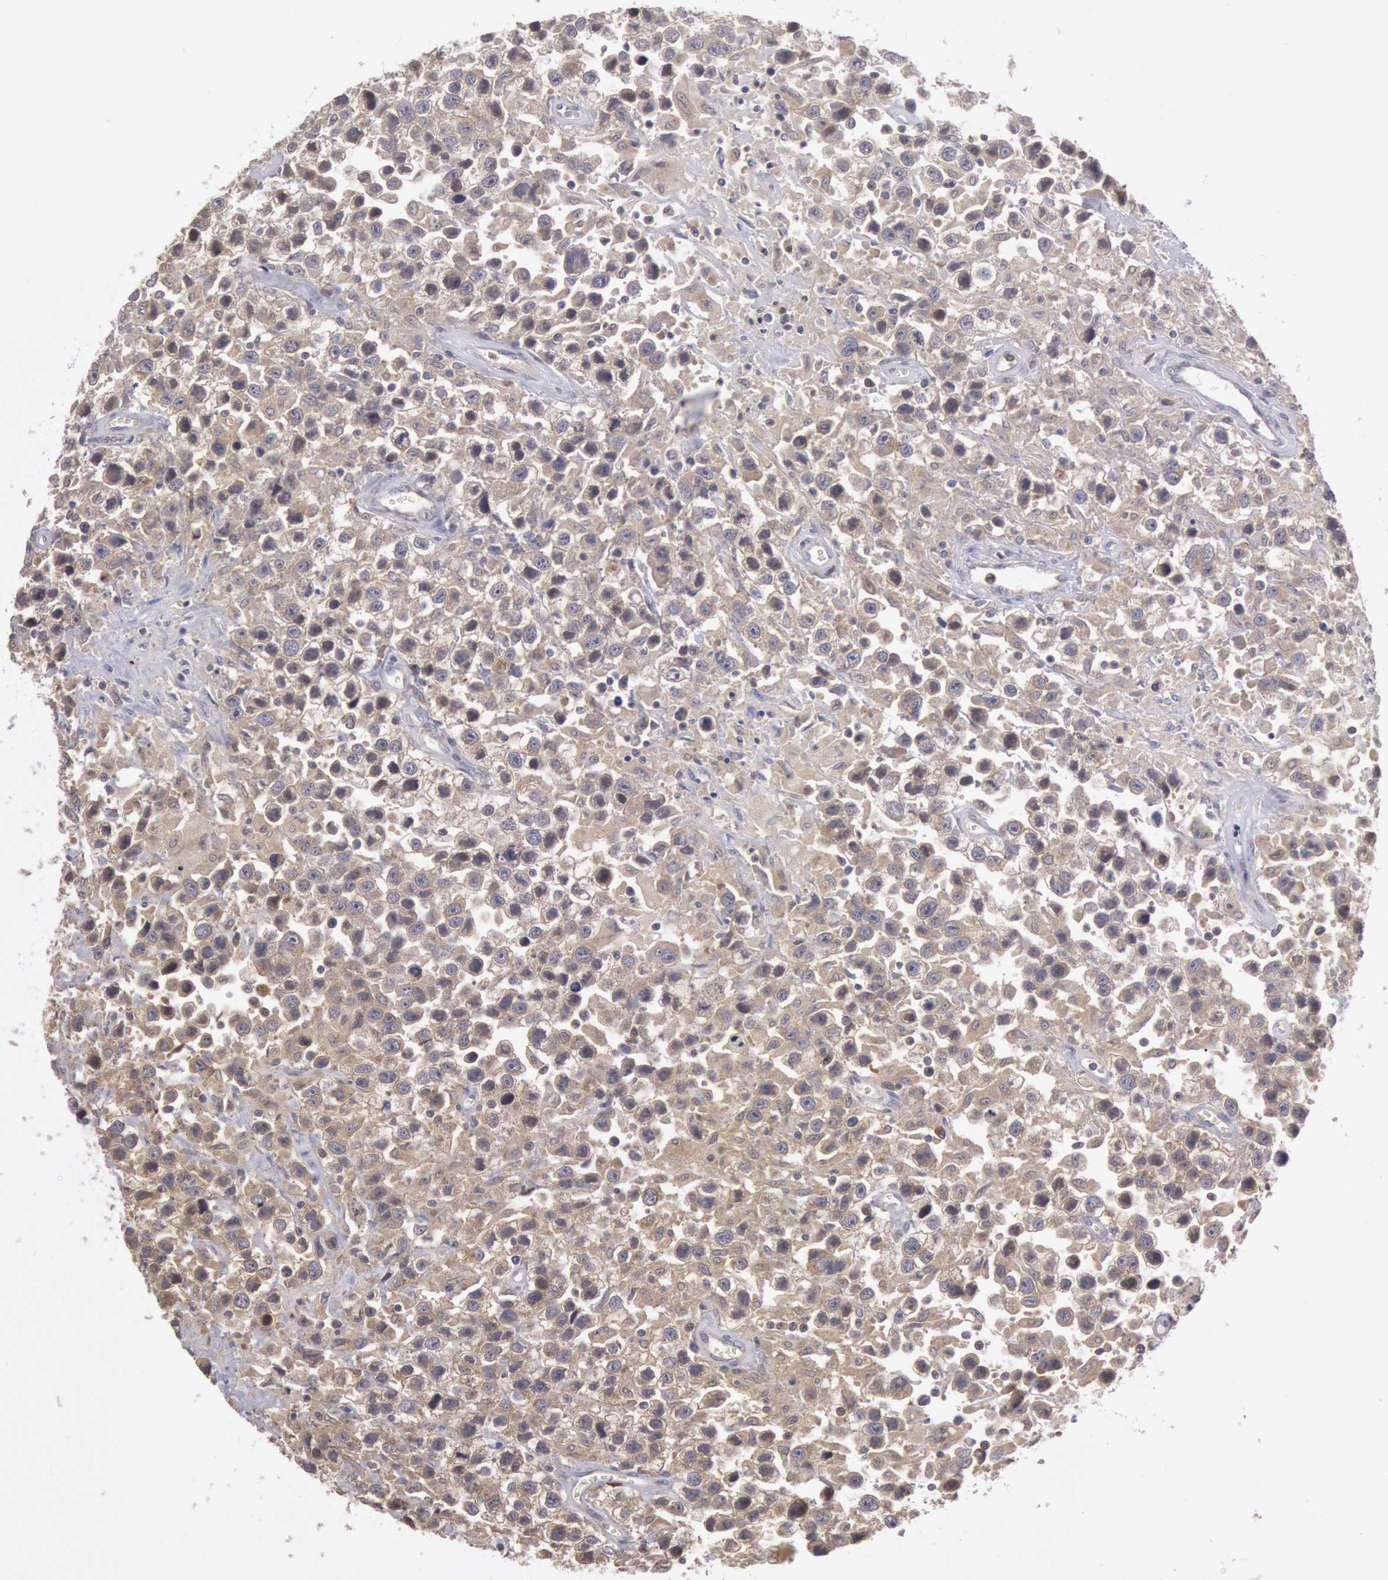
{"staining": {"intensity": "weak", "quantity": ">75%", "location": "cytoplasmic/membranous"}, "tissue": "testis cancer", "cell_type": "Tumor cells", "image_type": "cancer", "snomed": [{"axis": "morphology", "description": "Seminoma, NOS"}, {"axis": "topography", "description": "Testis"}], "caption": "Protein expression analysis of seminoma (testis) exhibits weak cytoplasmic/membranous positivity in approximately >75% of tumor cells. The protein is stained brown, and the nuclei are stained in blue (DAB IHC with brightfield microscopy, high magnification).", "gene": "PLA2G6", "patient": {"sex": "male", "age": 43}}